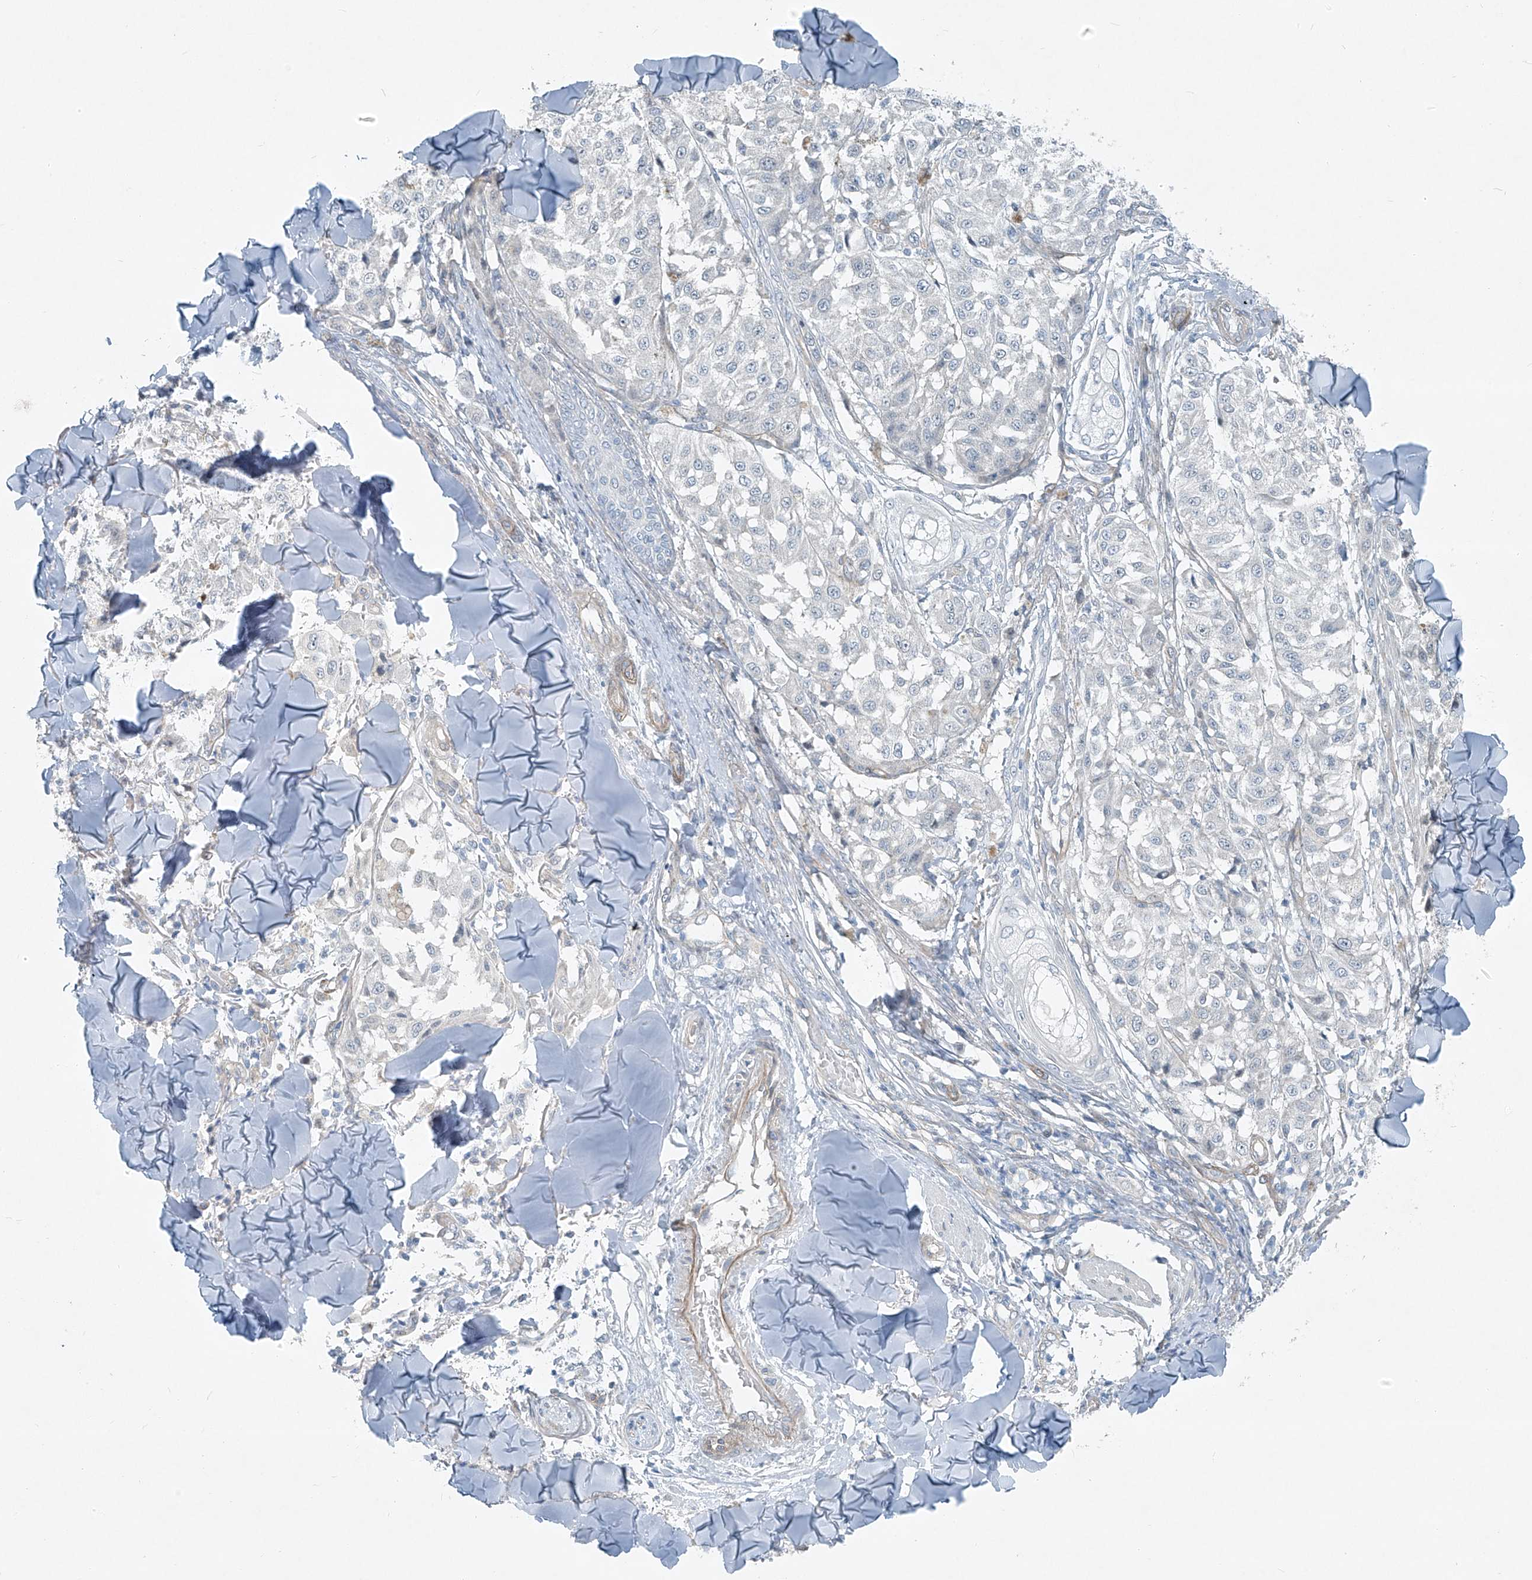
{"staining": {"intensity": "negative", "quantity": "none", "location": "none"}, "tissue": "melanoma", "cell_type": "Tumor cells", "image_type": "cancer", "snomed": [{"axis": "morphology", "description": "Malignant melanoma, NOS"}, {"axis": "topography", "description": "Skin"}], "caption": "This micrograph is of malignant melanoma stained with immunohistochemistry (IHC) to label a protein in brown with the nuclei are counter-stained blue. There is no expression in tumor cells.", "gene": "TNS2", "patient": {"sex": "female", "age": 64}}